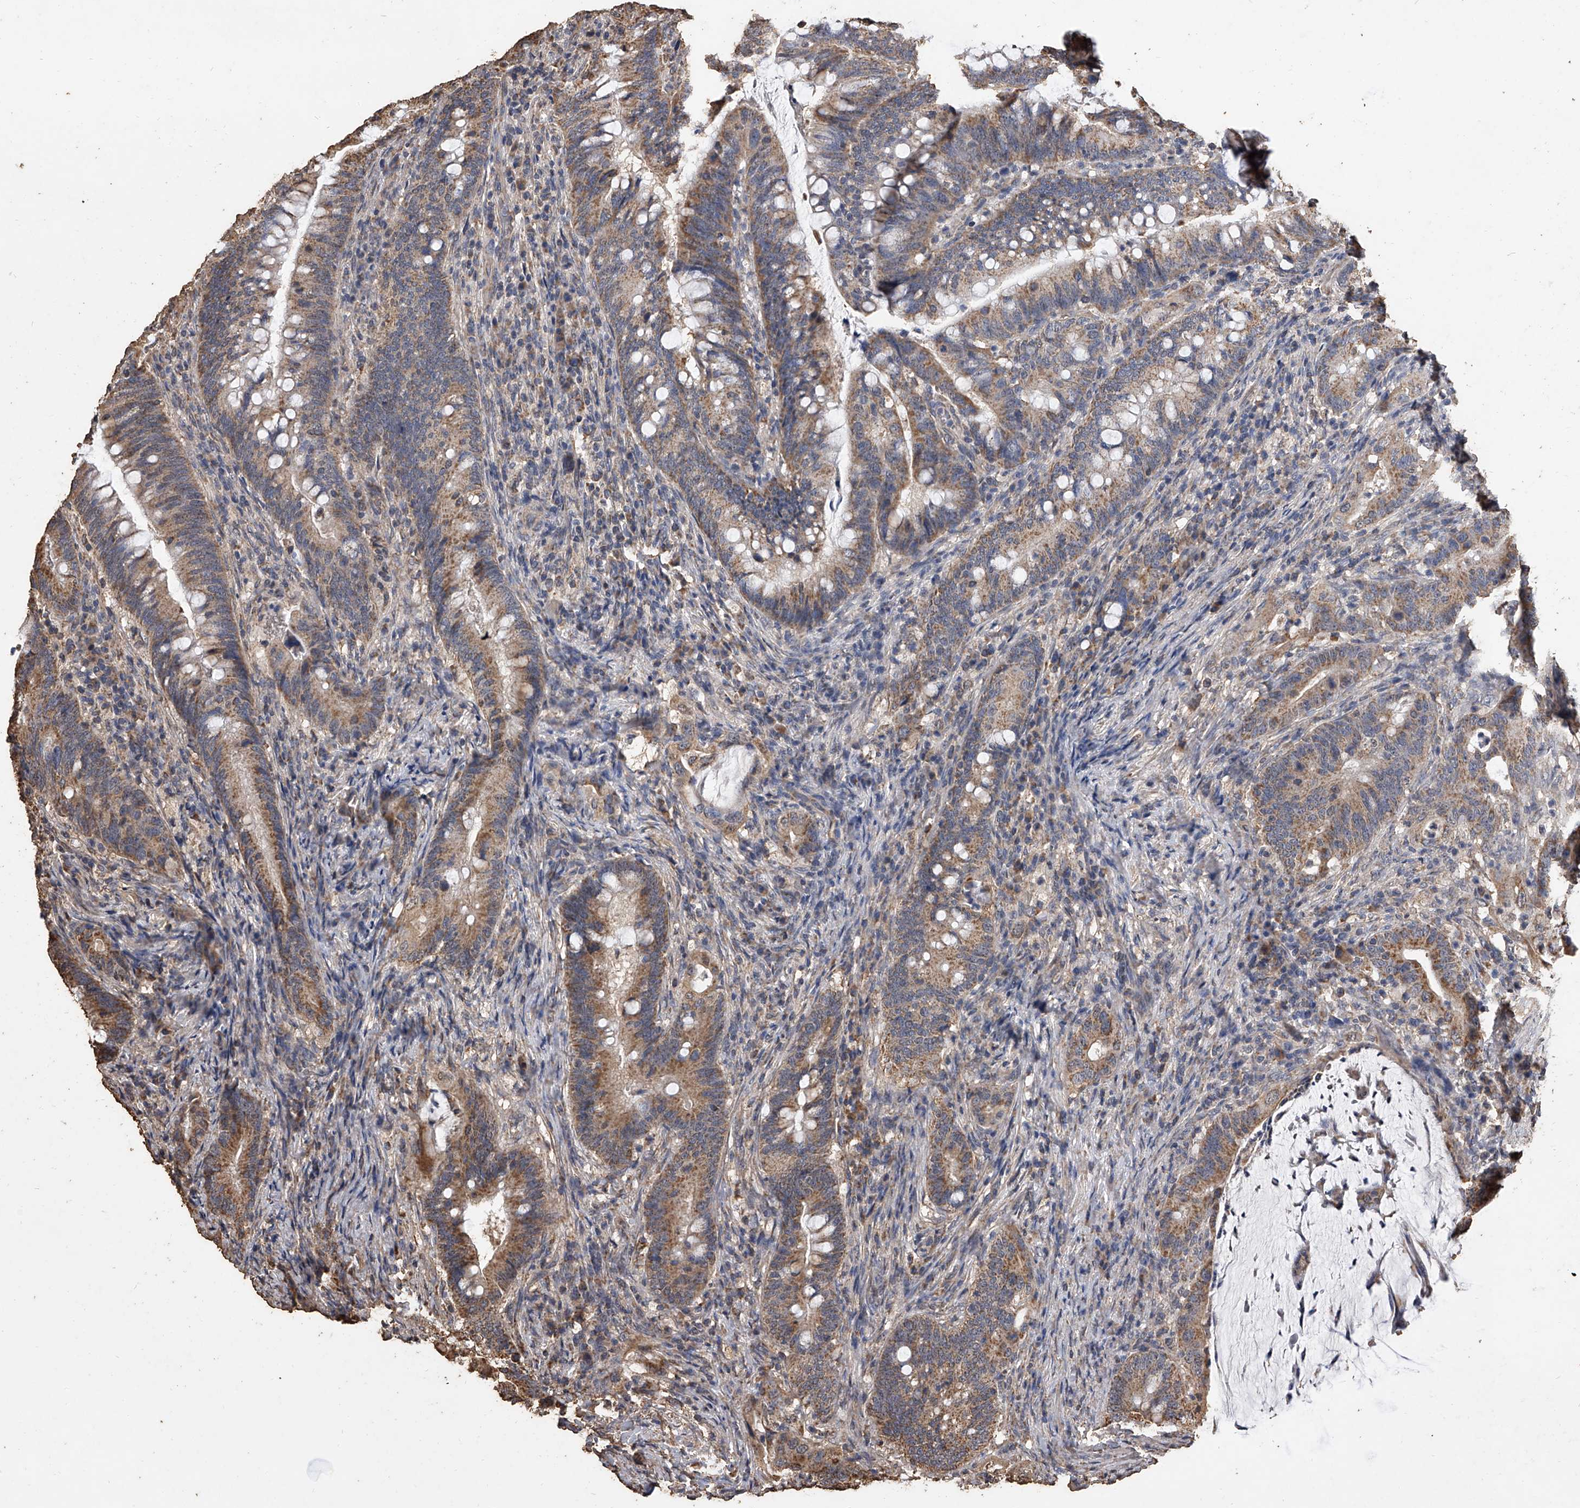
{"staining": {"intensity": "moderate", "quantity": ">75%", "location": "cytoplasmic/membranous"}, "tissue": "colorectal cancer", "cell_type": "Tumor cells", "image_type": "cancer", "snomed": [{"axis": "morphology", "description": "Adenocarcinoma, NOS"}, {"axis": "topography", "description": "Colon"}], "caption": "IHC (DAB) staining of human colorectal cancer (adenocarcinoma) shows moderate cytoplasmic/membranous protein positivity in about >75% of tumor cells.", "gene": "MRPL28", "patient": {"sex": "female", "age": 66}}